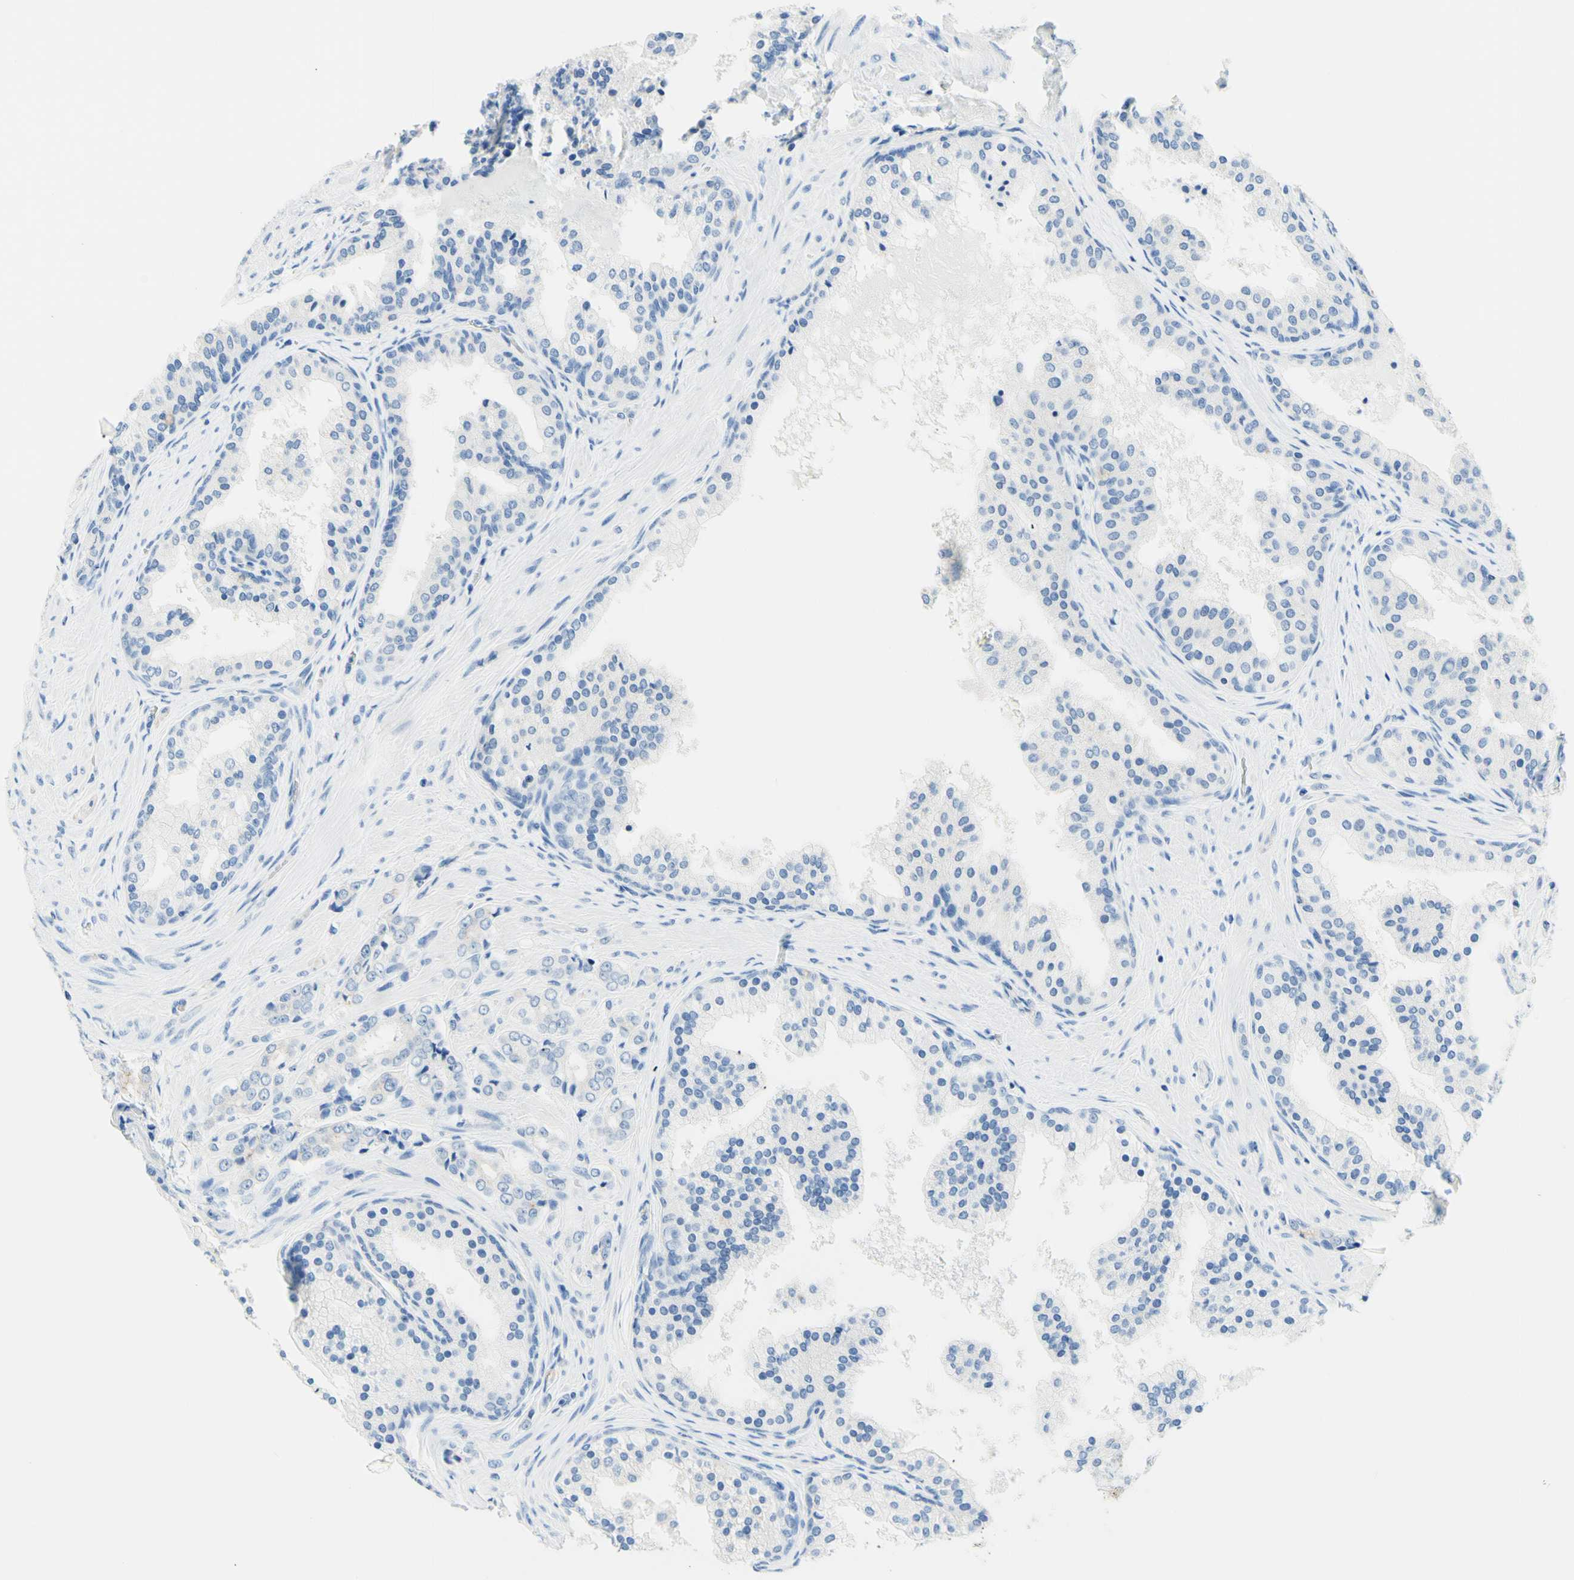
{"staining": {"intensity": "negative", "quantity": "none", "location": "none"}, "tissue": "prostate cancer", "cell_type": "Tumor cells", "image_type": "cancer", "snomed": [{"axis": "morphology", "description": "Adenocarcinoma, Low grade"}, {"axis": "topography", "description": "Prostate"}], "caption": "Tumor cells are negative for brown protein staining in prostate adenocarcinoma (low-grade).", "gene": "HPCA", "patient": {"sex": "male", "age": 60}}